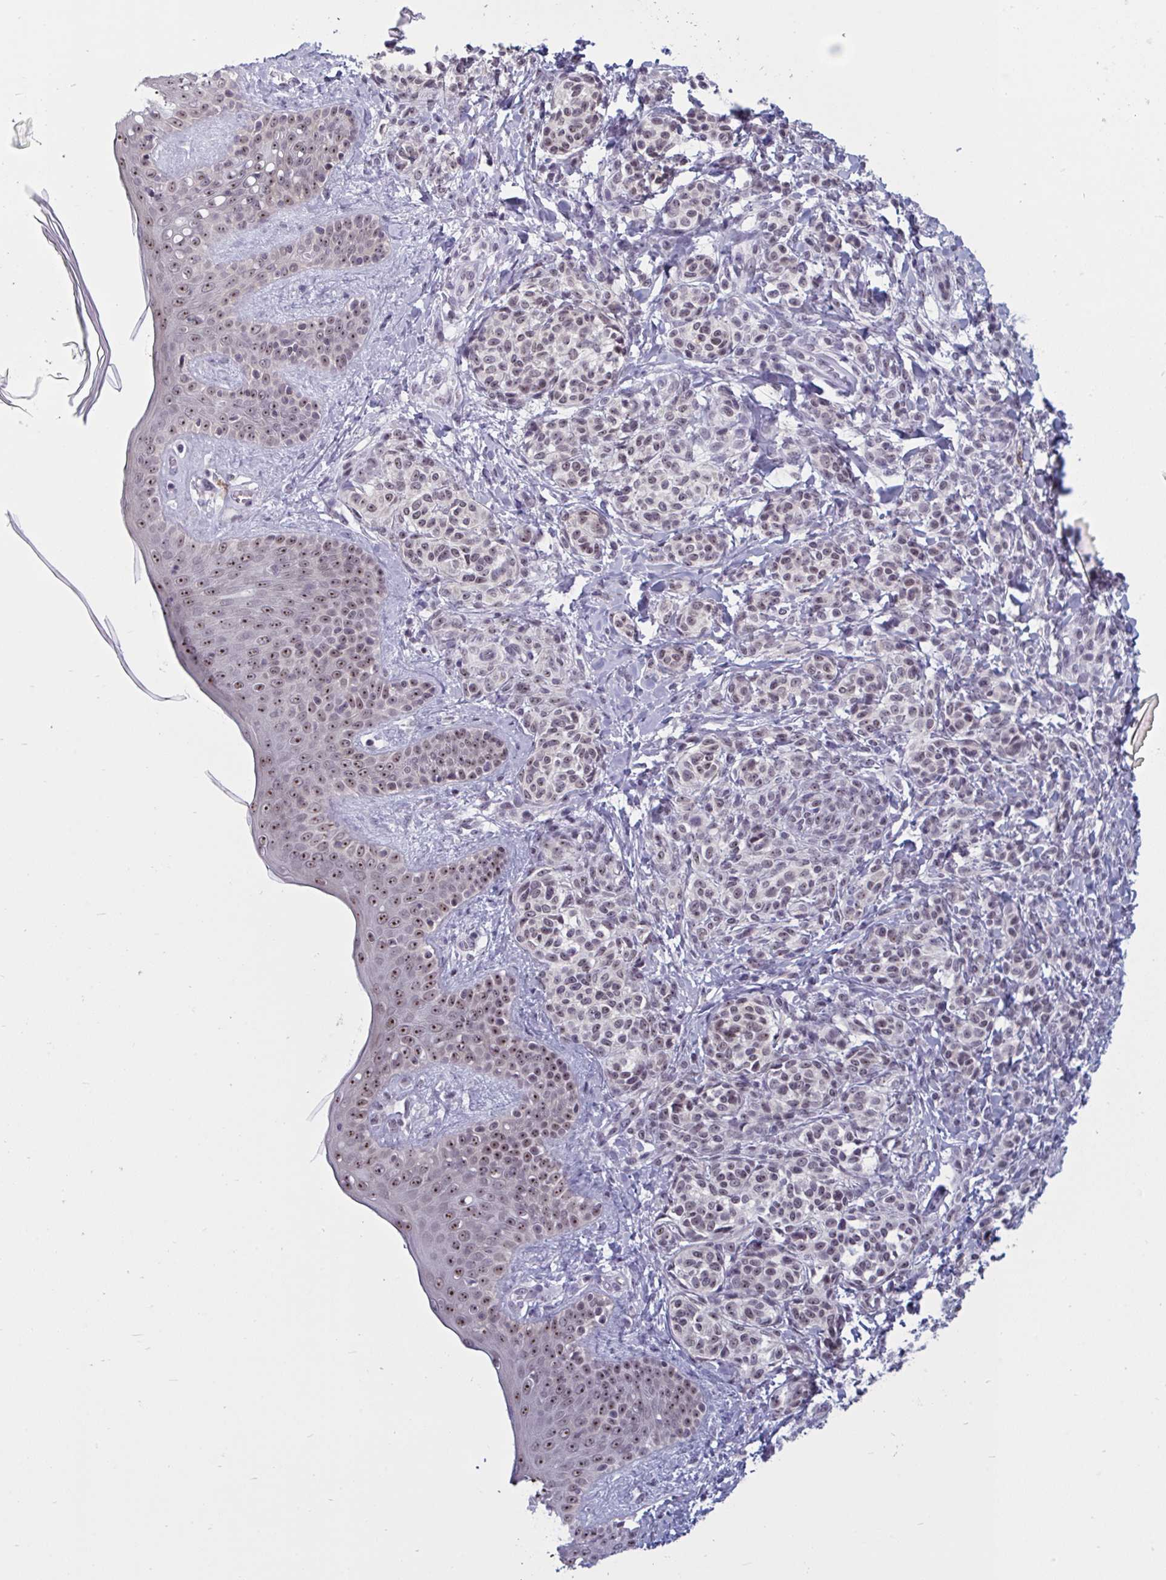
{"staining": {"intensity": "negative", "quantity": "none", "location": "none"}, "tissue": "skin", "cell_type": "Fibroblasts", "image_type": "normal", "snomed": [{"axis": "morphology", "description": "Normal tissue, NOS"}, {"axis": "topography", "description": "Skin"}], "caption": "An immunohistochemistry image of benign skin is shown. There is no staining in fibroblasts of skin. Brightfield microscopy of immunohistochemistry stained with DAB (3,3'-diaminobenzidine) (brown) and hematoxylin (blue), captured at high magnification.", "gene": "TGM6", "patient": {"sex": "male", "age": 16}}